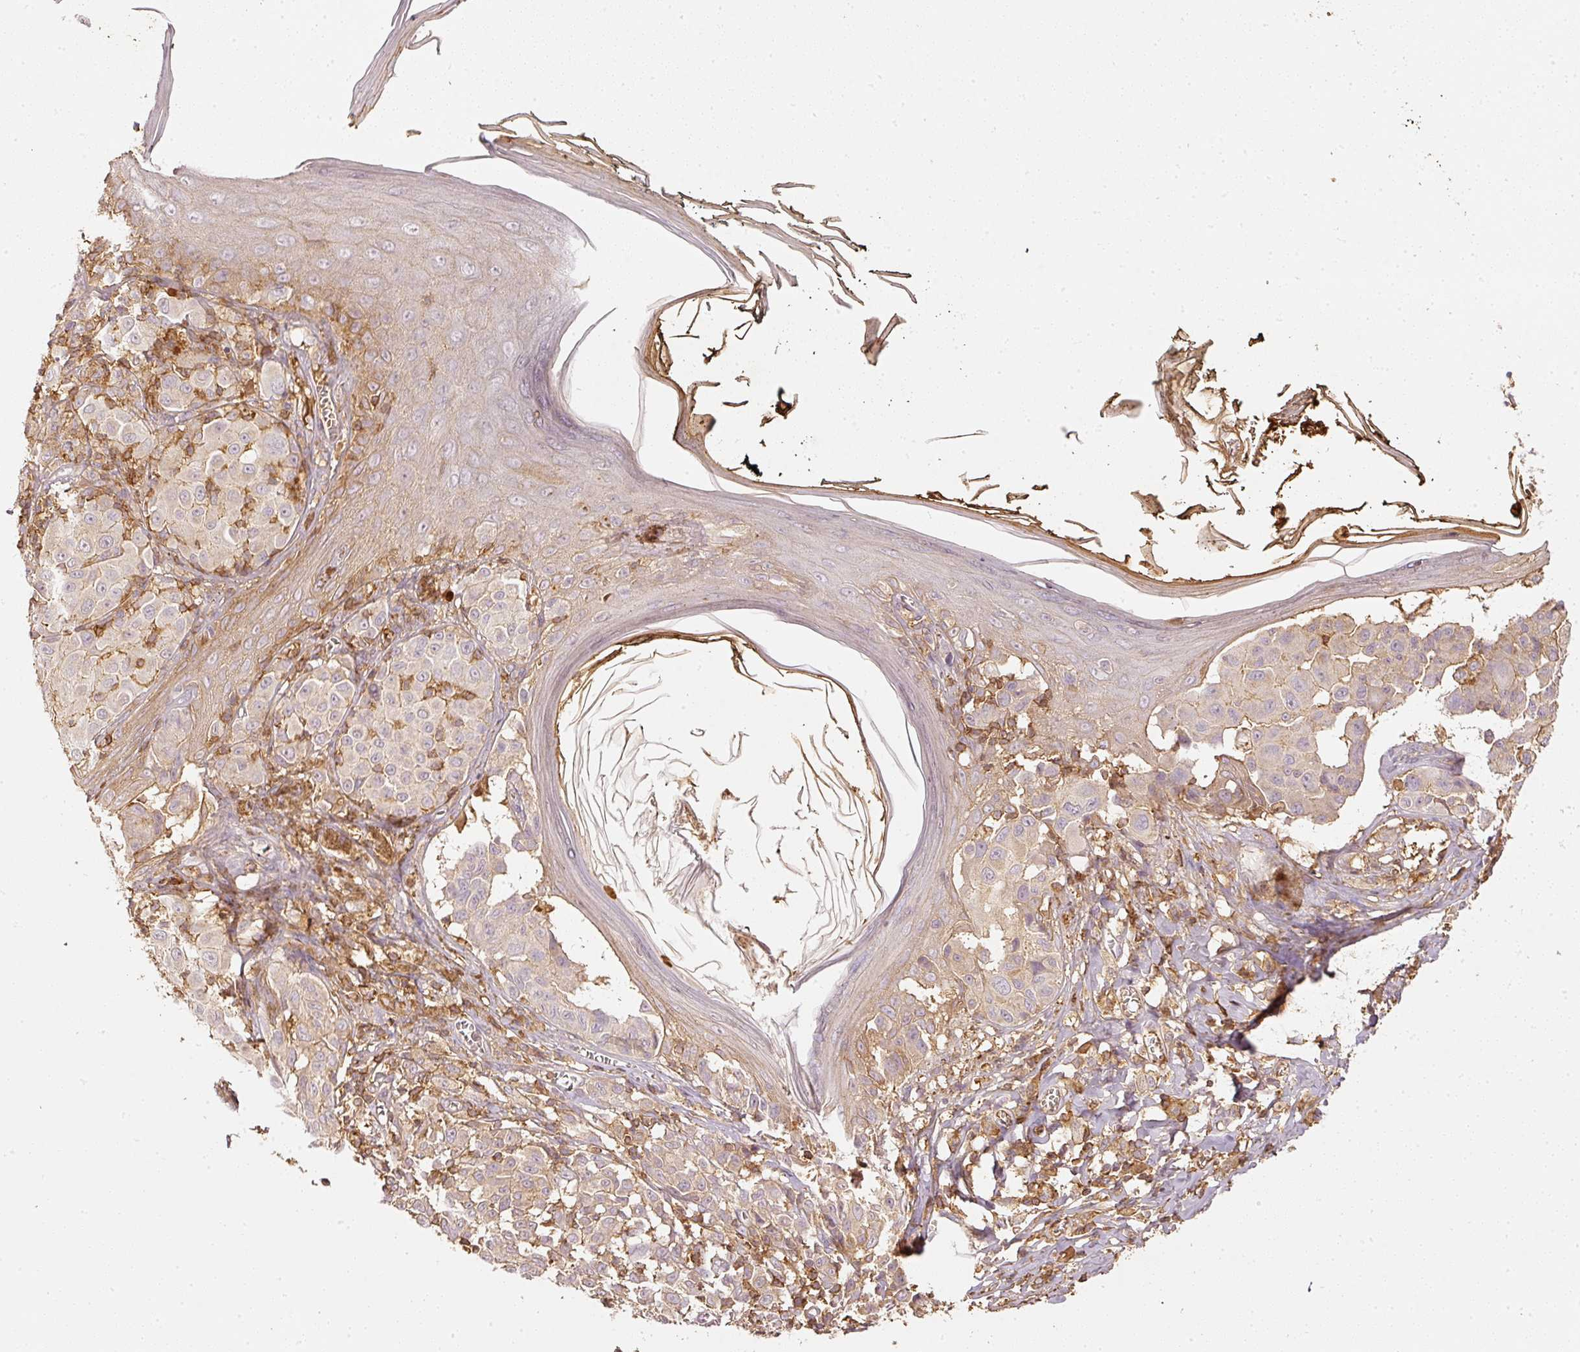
{"staining": {"intensity": "weak", "quantity": "25%-75%", "location": "cytoplasmic/membranous"}, "tissue": "melanoma", "cell_type": "Tumor cells", "image_type": "cancer", "snomed": [{"axis": "morphology", "description": "Malignant melanoma, NOS"}, {"axis": "topography", "description": "Skin"}], "caption": "Immunohistochemical staining of melanoma exhibits low levels of weak cytoplasmic/membranous protein staining in about 25%-75% of tumor cells.", "gene": "EVL", "patient": {"sex": "female", "age": 43}}